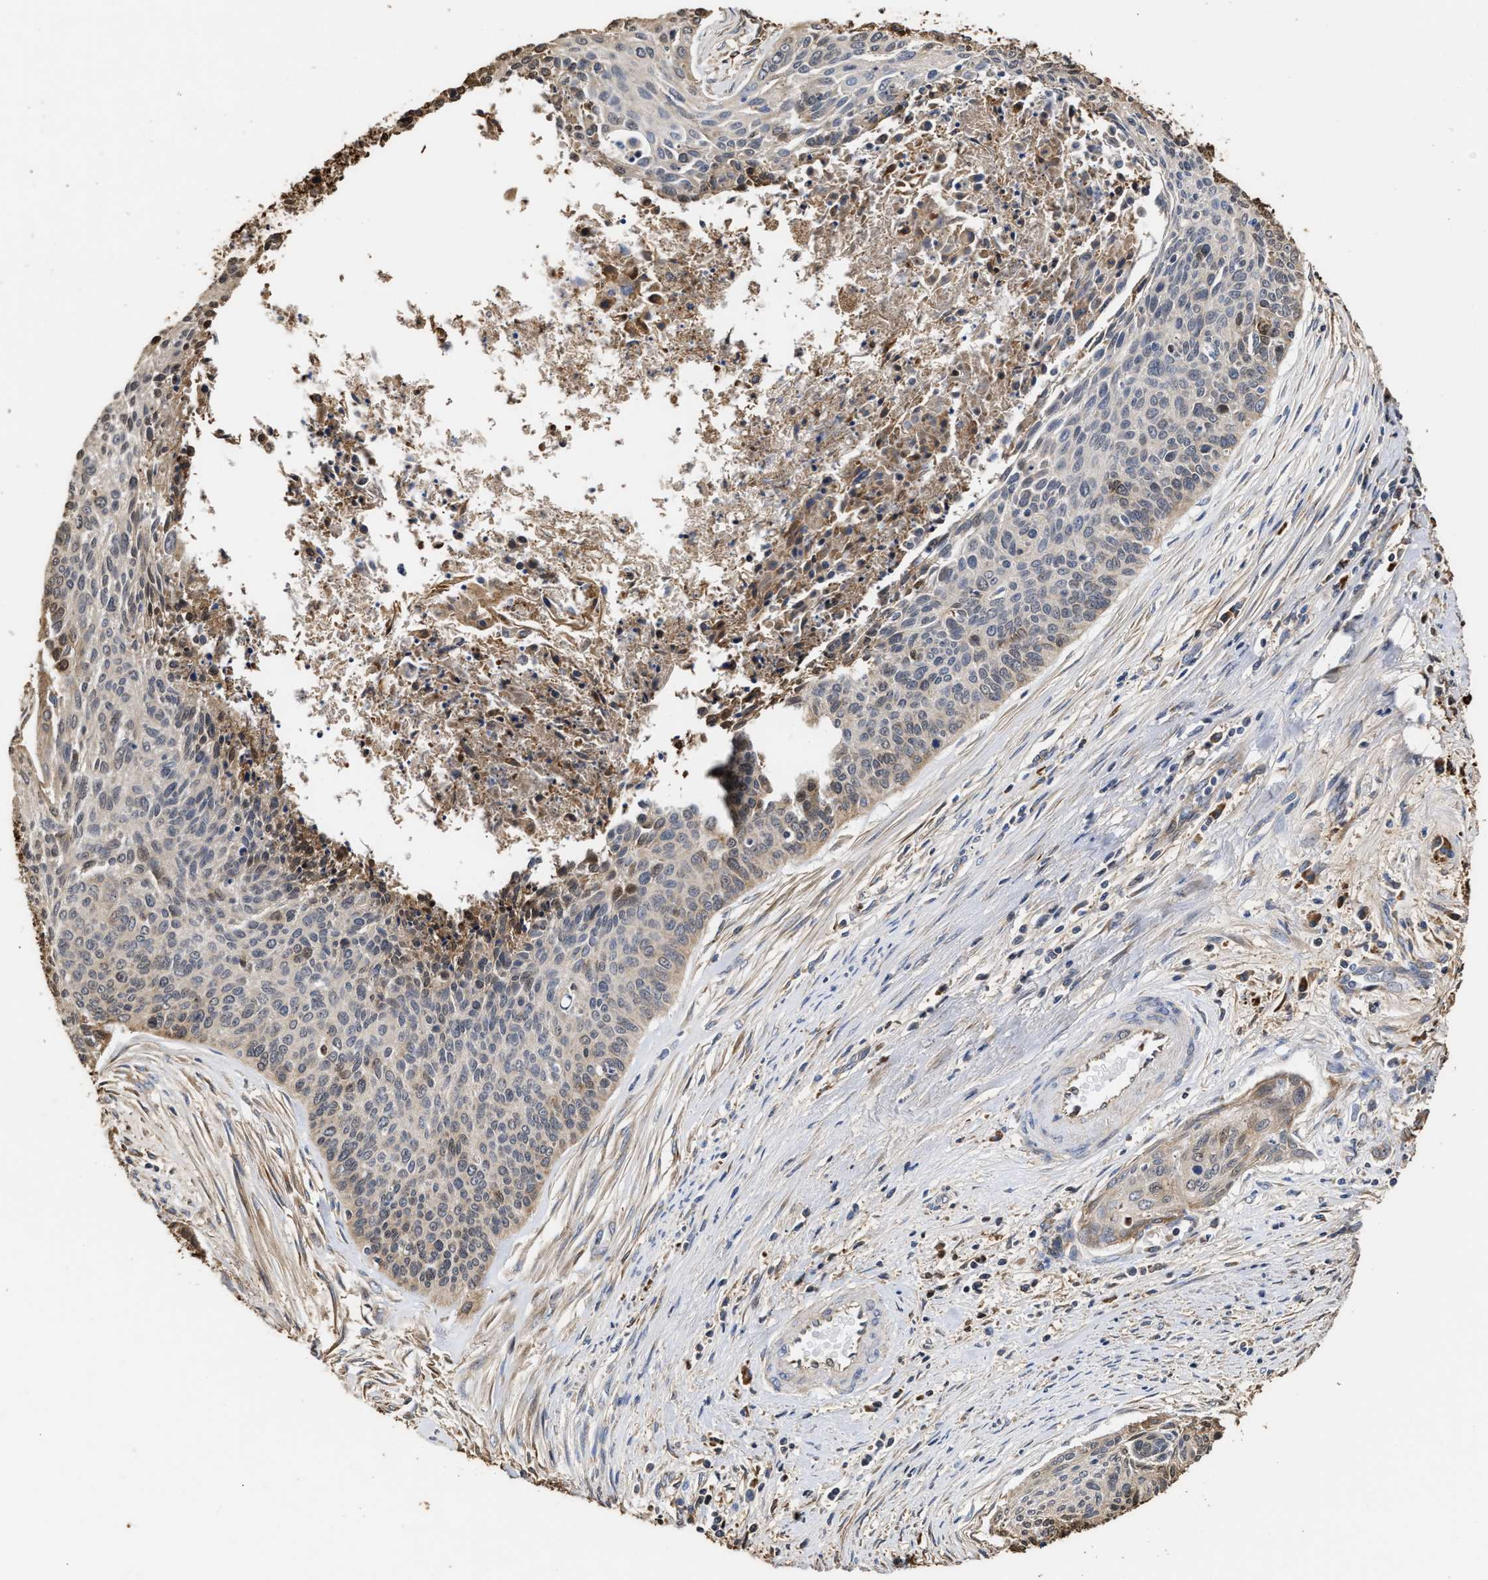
{"staining": {"intensity": "weak", "quantity": "<25%", "location": "cytoplasmic/membranous"}, "tissue": "cervical cancer", "cell_type": "Tumor cells", "image_type": "cancer", "snomed": [{"axis": "morphology", "description": "Squamous cell carcinoma, NOS"}, {"axis": "topography", "description": "Cervix"}], "caption": "Immunohistochemistry micrograph of neoplastic tissue: human cervical cancer (squamous cell carcinoma) stained with DAB reveals no significant protein expression in tumor cells.", "gene": "GOSR1", "patient": {"sex": "female", "age": 55}}